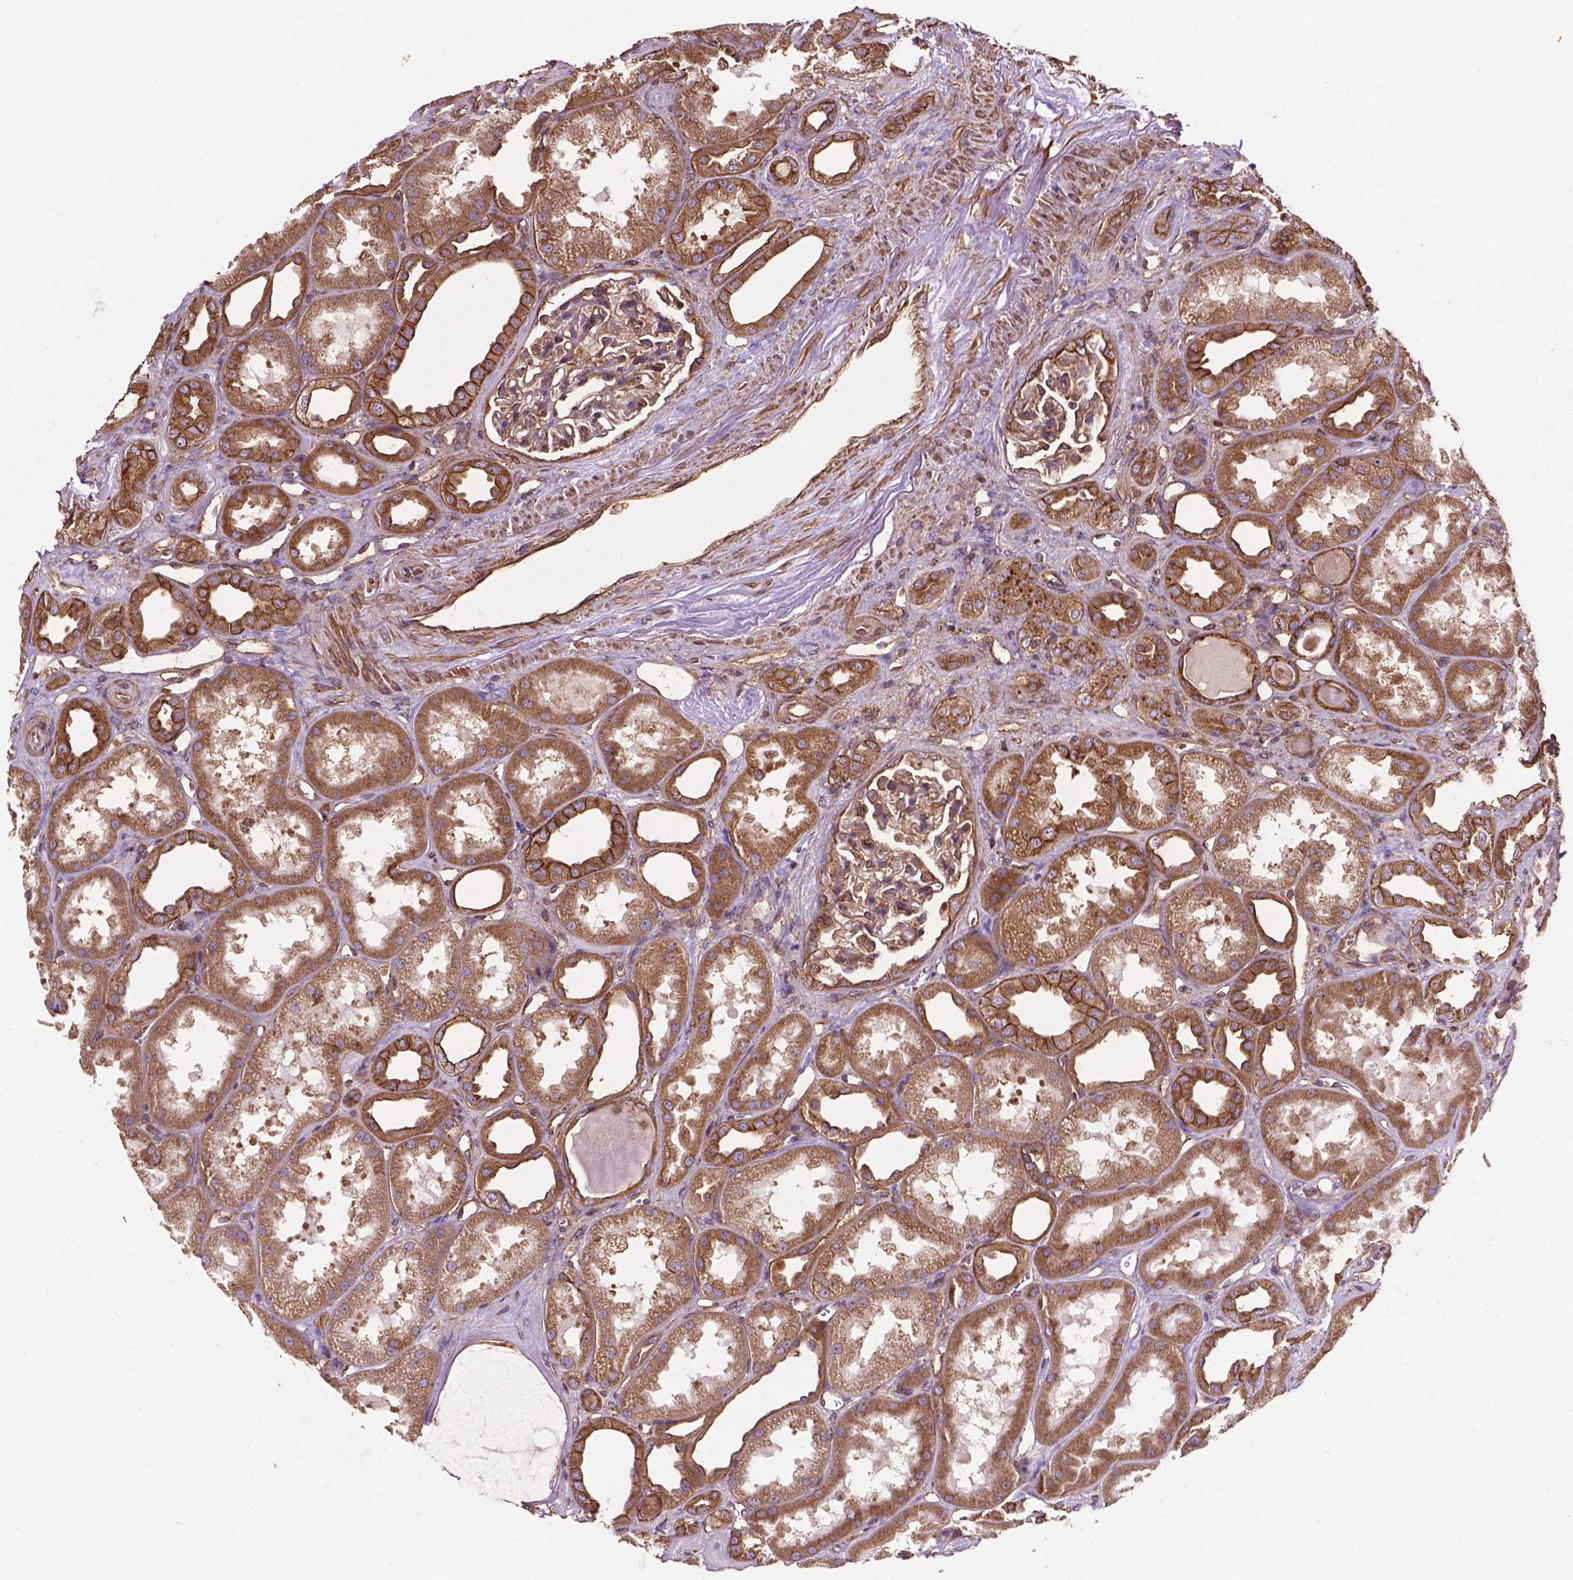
{"staining": {"intensity": "moderate", "quantity": "25%-75%", "location": "cytoplasmic/membranous"}, "tissue": "kidney", "cell_type": "Cells in glomeruli", "image_type": "normal", "snomed": [{"axis": "morphology", "description": "Normal tissue, NOS"}, {"axis": "topography", "description": "Kidney"}], "caption": "Protein positivity by immunohistochemistry (IHC) reveals moderate cytoplasmic/membranous expression in about 25%-75% of cells in glomeruli in normal kidney.", "gene": "CCDC71L", "patient": {"sex": "male", "age": 61}}